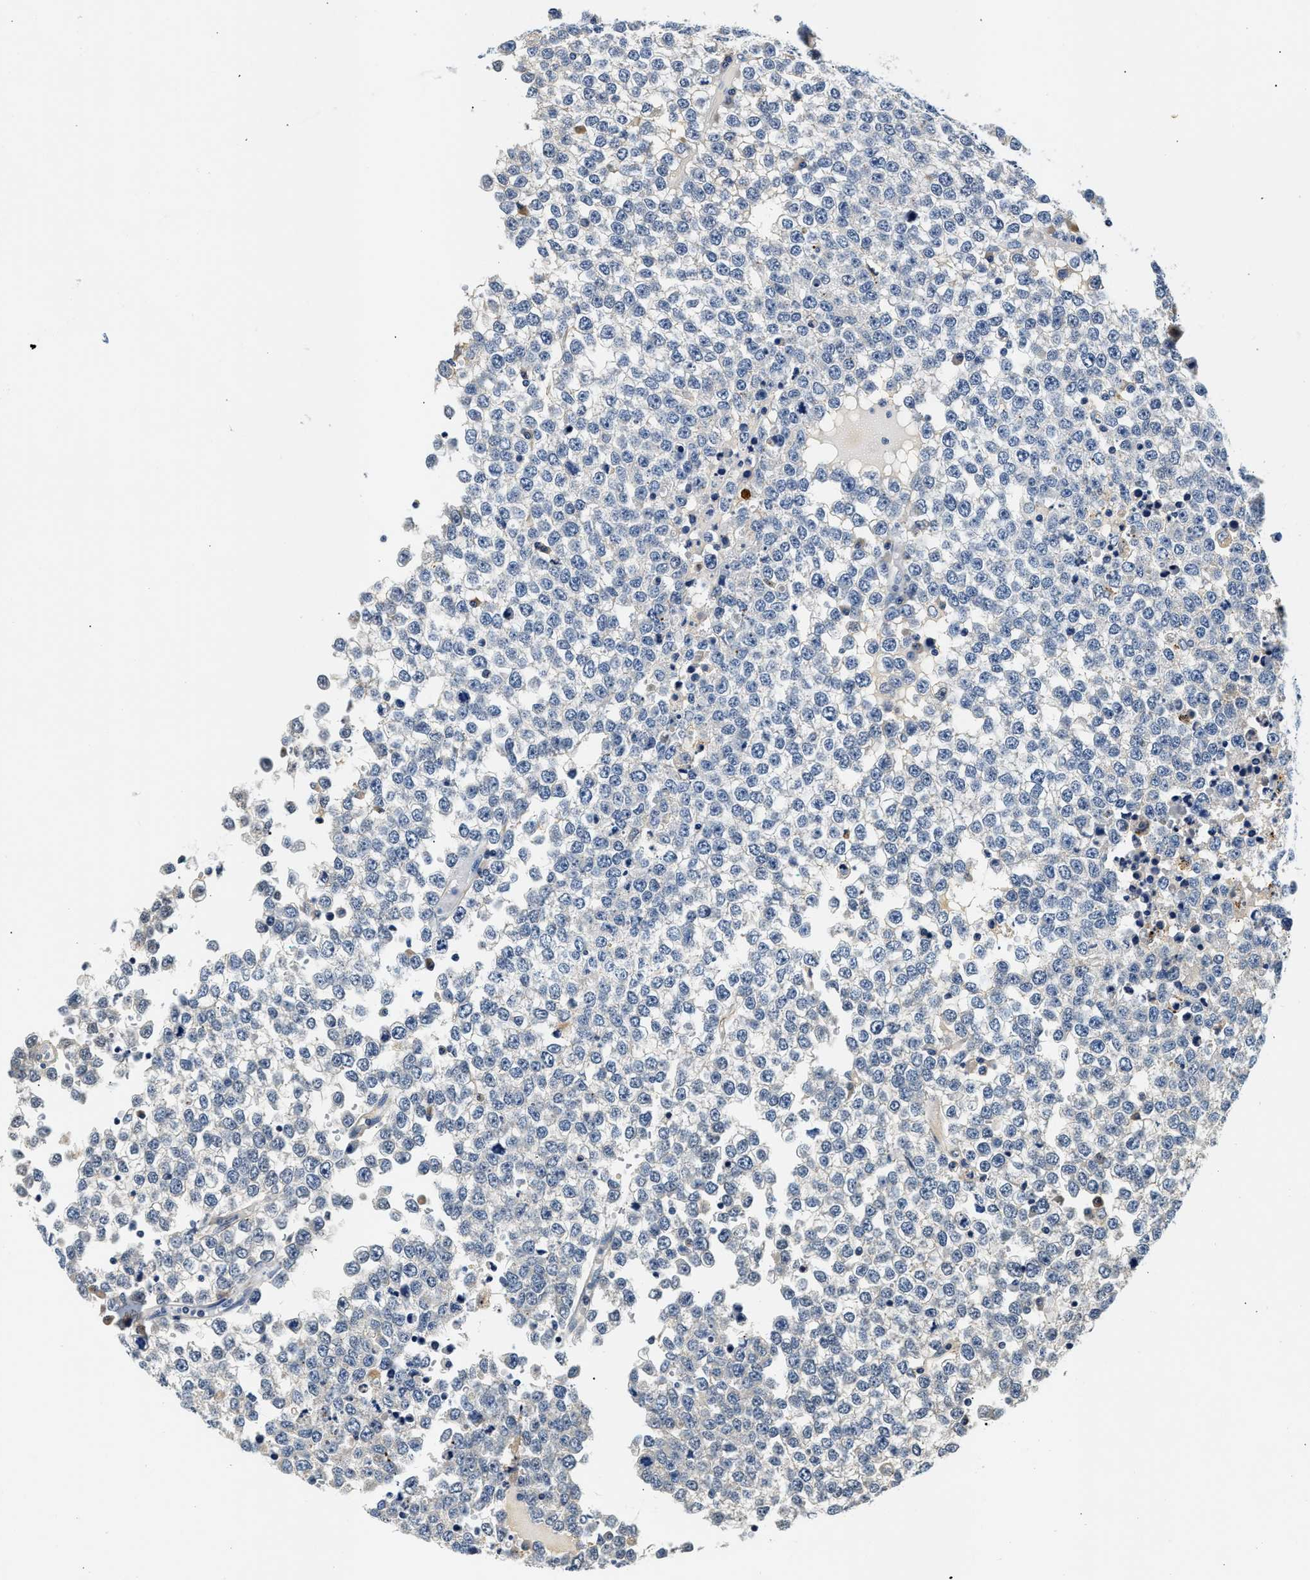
{"staining": {"intensity": "negative", "quantity": "none", "location": "none"}, "tissue": "testis cancer", "cell_type": "Tumor cells", "image_type": "cancer", "snomed": [{"axis": "morphology", "description": "Seminoma, NOS"}, {"axis": "topography", "description": "Testis"}], "caption": "Tumor cells show no significant protein positivity in testis cancer.", "gene": "MED22", "patient": {"sex": "male", "age": 65}}